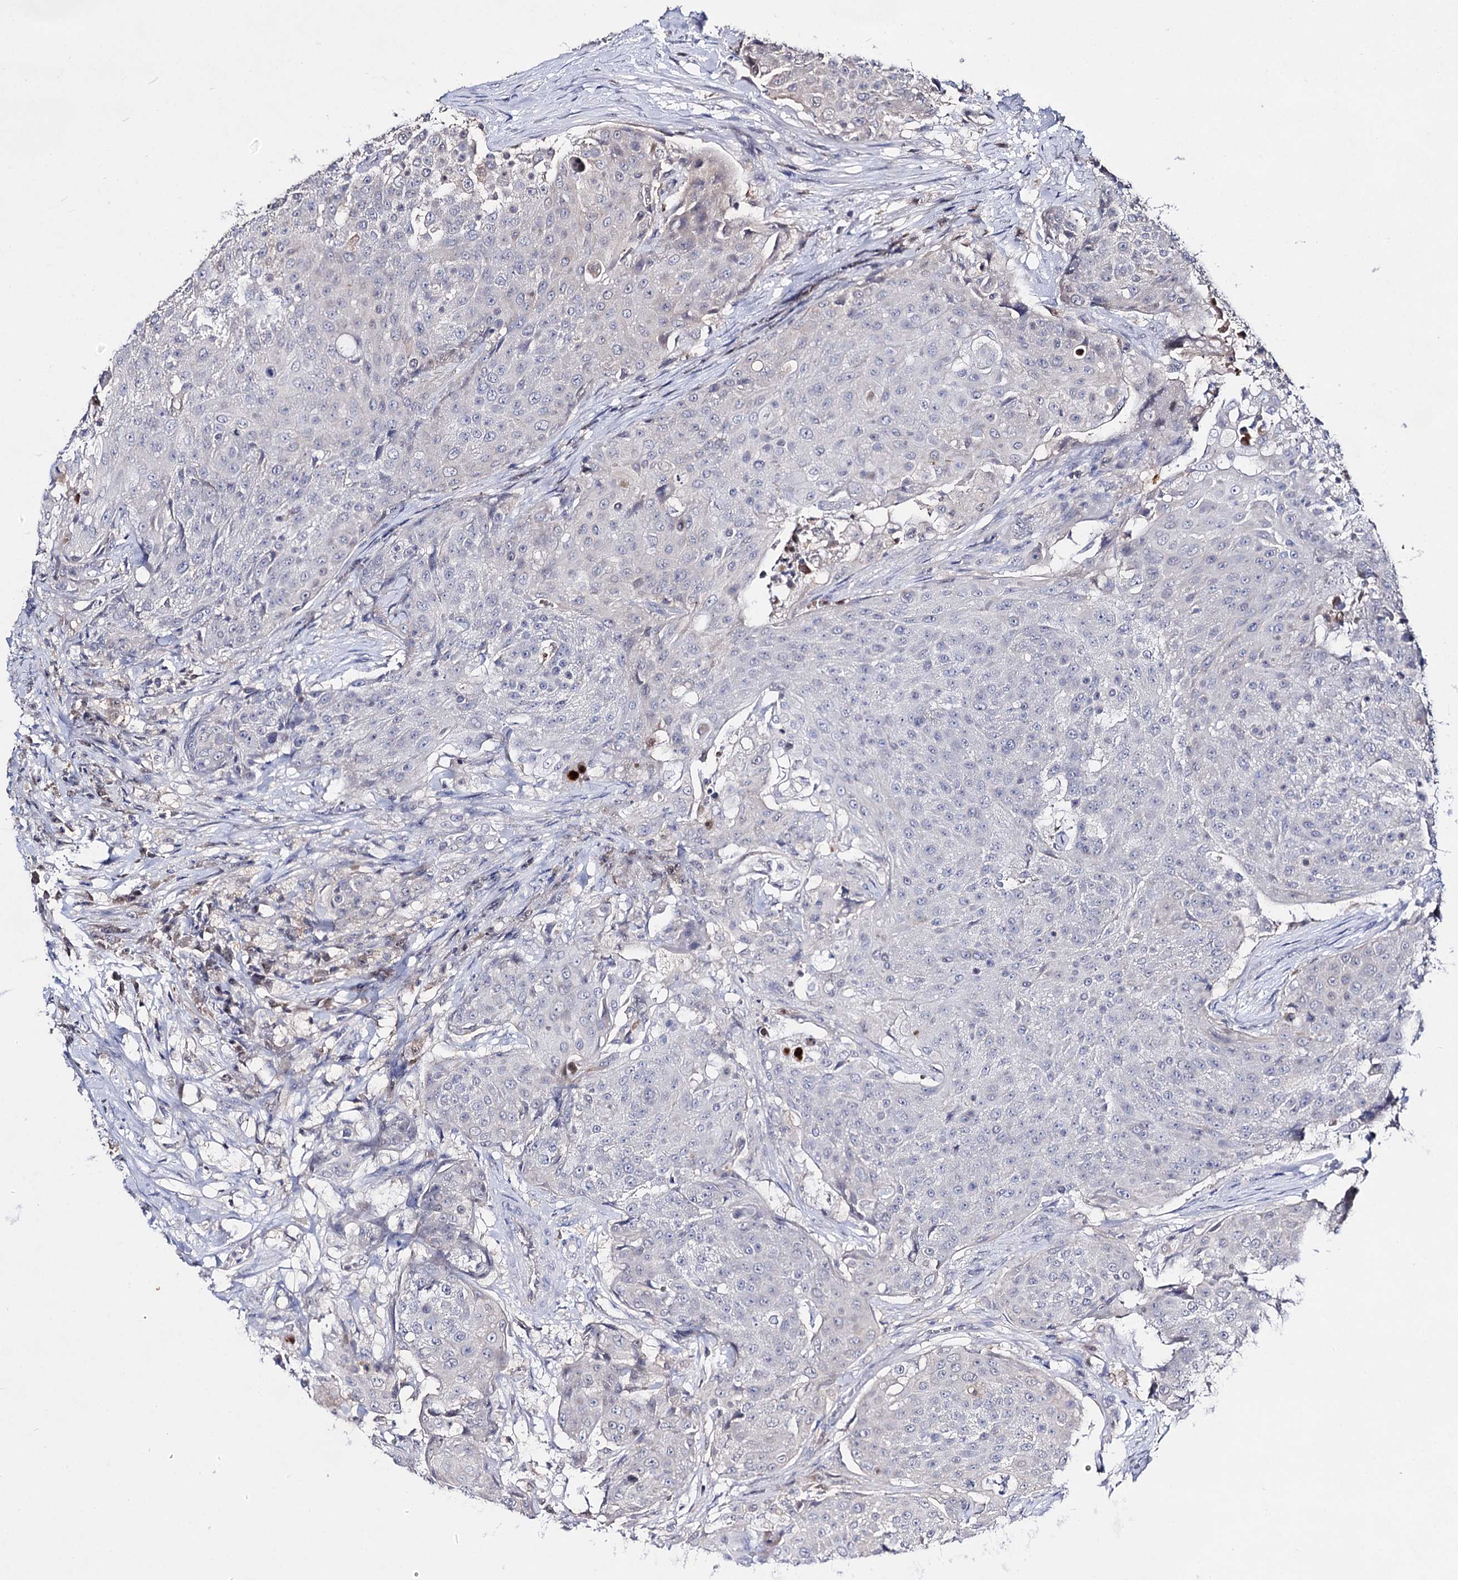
{"staining": {"intensity": "negative", "quantity": "none", "location": "none"}, "tissue": "urothelial cancer", "cell_type": "Tumor cells", "image_type": "cancer", "snomed": [{"axis": "morphology", "description": "Urothelial carcinoma, High grade"}, {"axis": "topography", "description": "Urinary bladder"}], "caption": "High power microscopy histopathology image of an immunohistochemistry image of urothelial cancer, revealing no significant expression in tumor cells.", "gene": "ACTR6", "patient": {"sex": "female", "age": 63}}